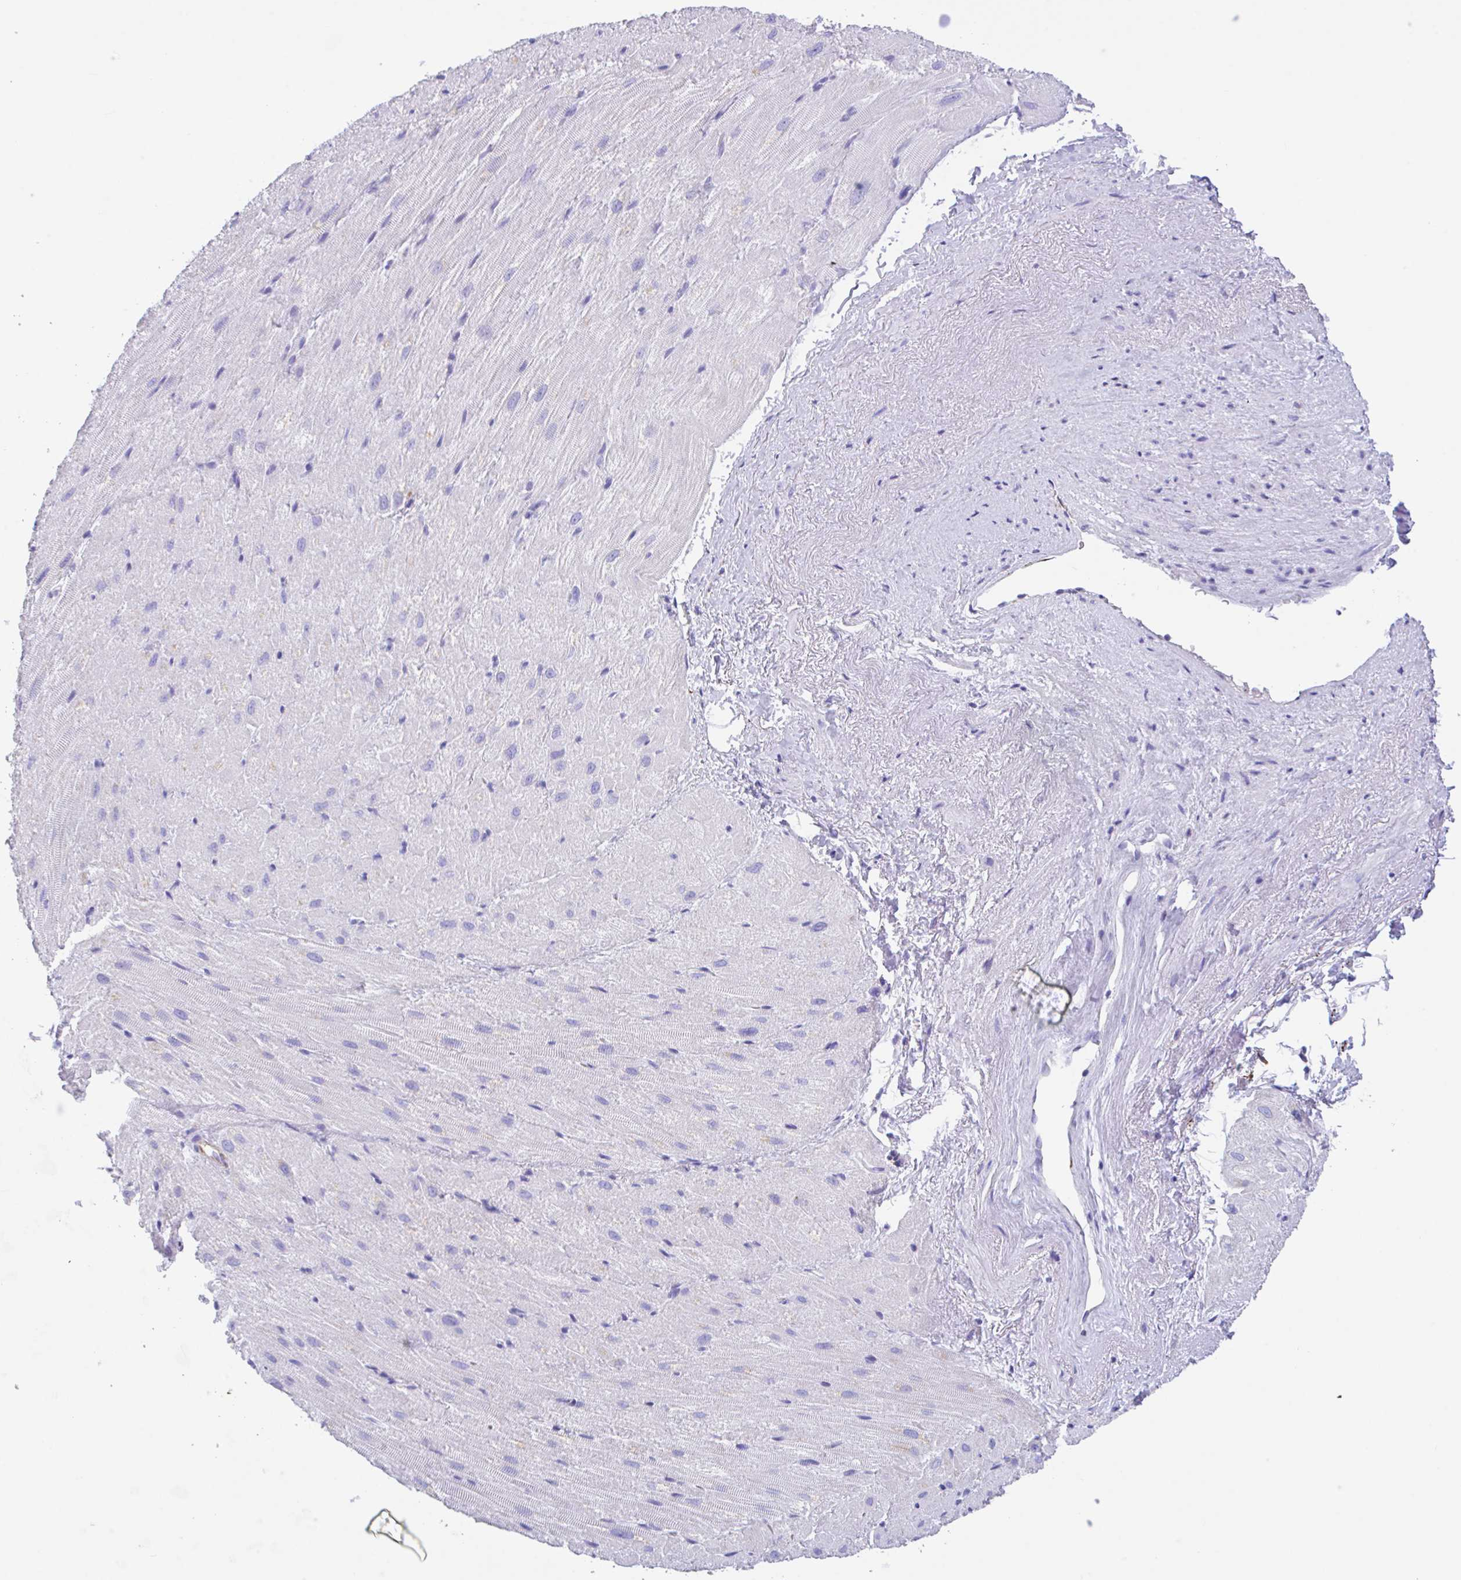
{"staining": {"intensity": "negative", "quantity": "none", "location": "none"}, "tissue": "heart muscle", "cell_type": "Cardiomyocytes", "image_type": "normal", "snomed": [{"axis": "morphology", "description": "Normal tissue, NOS"}, {"axis": "topography", "description": "Heart"}], "caption": "IHC photomicrograph of normal heart muscle: human heart muscle stained with DAB (3,3'-diaminobenzidine) reveals no significant protein positivity in cardiomyocytes. The staining was performed using DAB (3,3'-diaminobenzidine) to visualize the protein expression in brown, while the nuclei were stained in blue with hematoxylin (Magnification: 20x).", "gene": "NDUFAF8", "patient": {"sex": "male", "age": 62}}